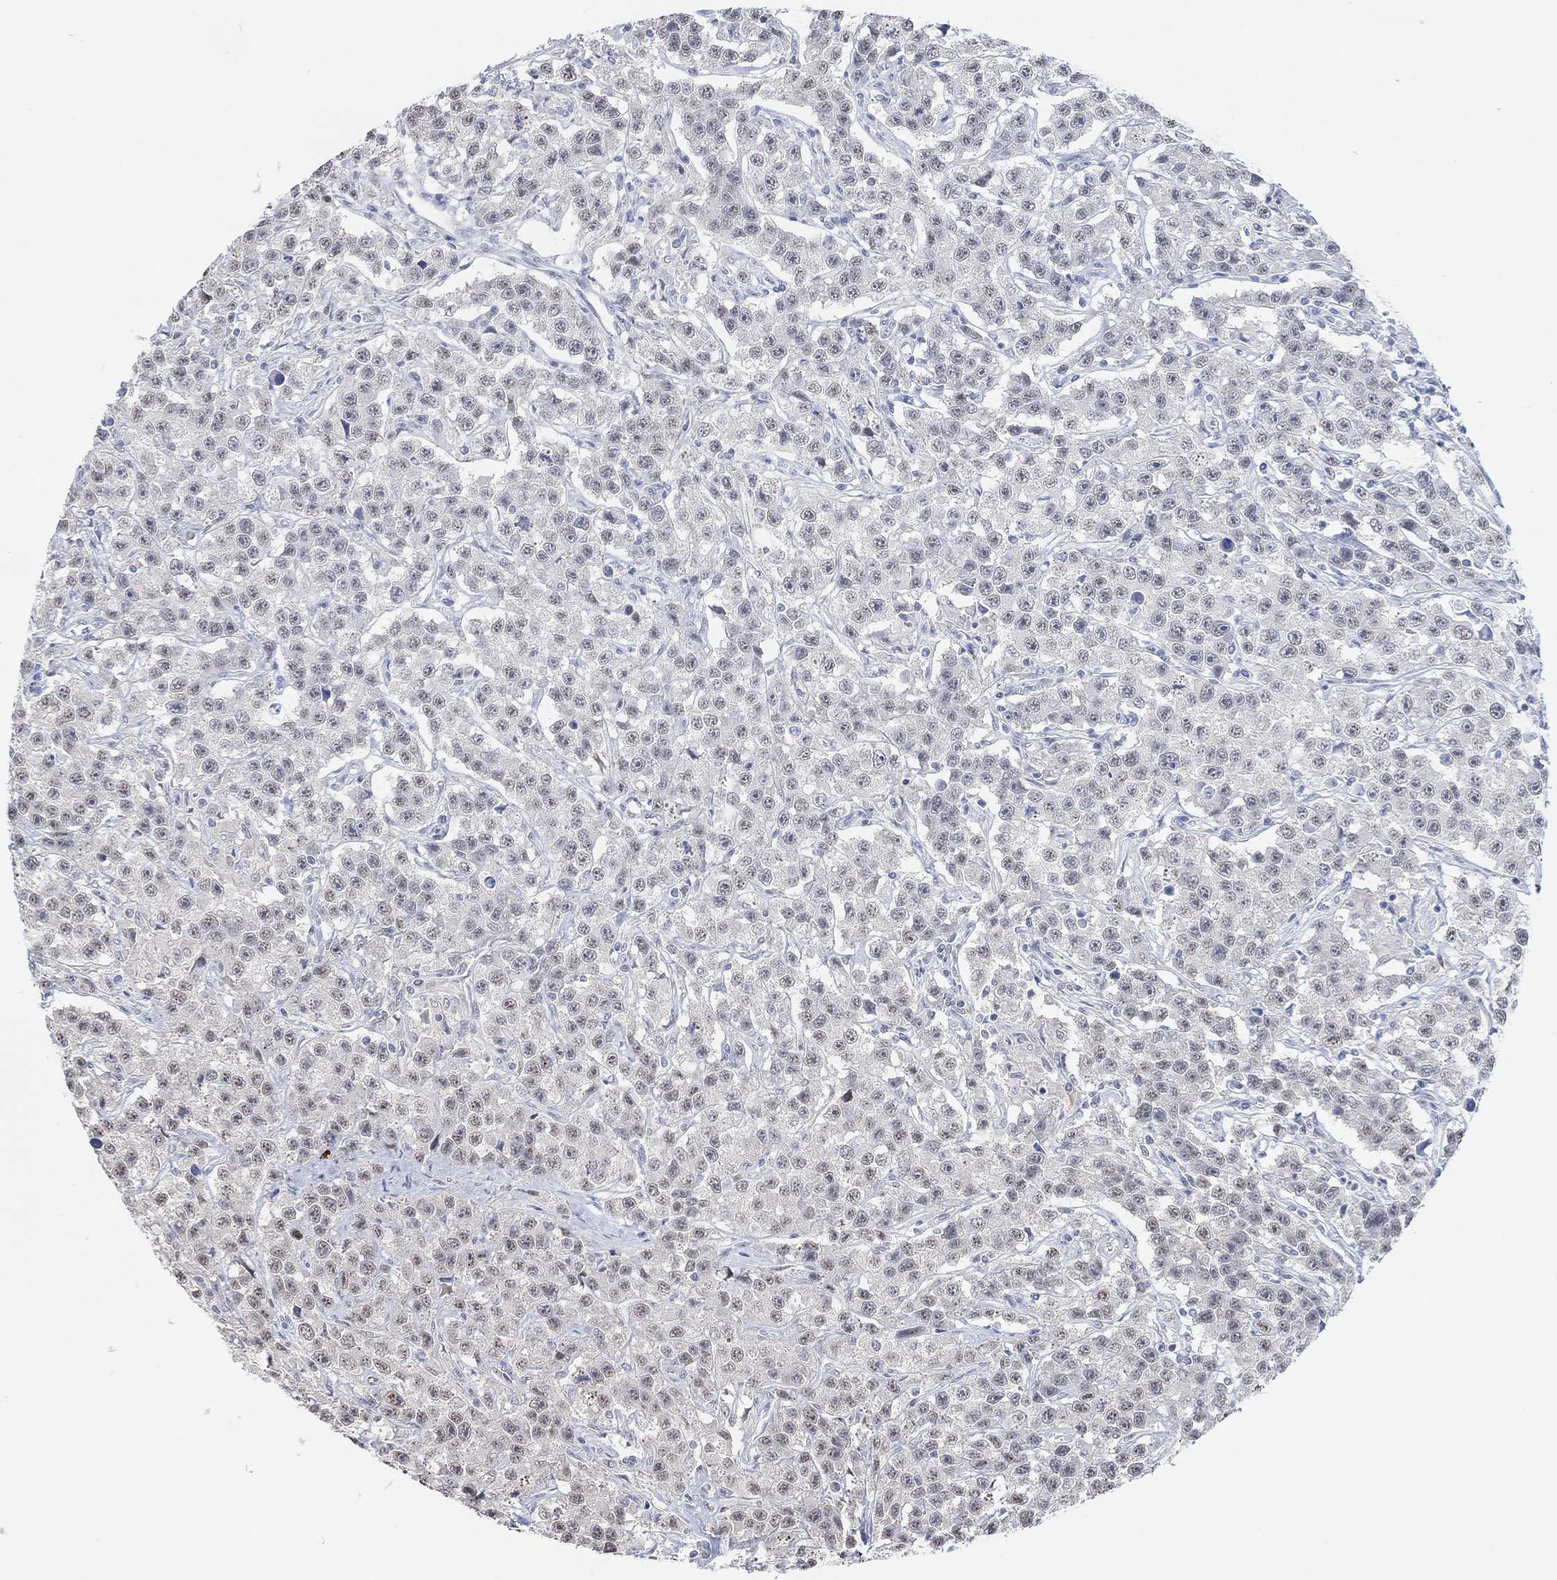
{"staining": {"intensity": "negative", "quantity": "none", "location": "none"}, "tissue": "testis cancer", "cell_type": "Tumor cells", "image_type": "cancer", "snomed": [{"axis": "morphology", "description": "Seminoma, NOS"}, {"axis": "topography", "description": "Testis"}], "caption": "DAB (3,3'-diaminobenzidine) immunohistochemical staining of testis seminoma reveals no significant positivity in tumor cells.", "gene": "MUC1", "patient": {"sex": "male", "age": 59}}